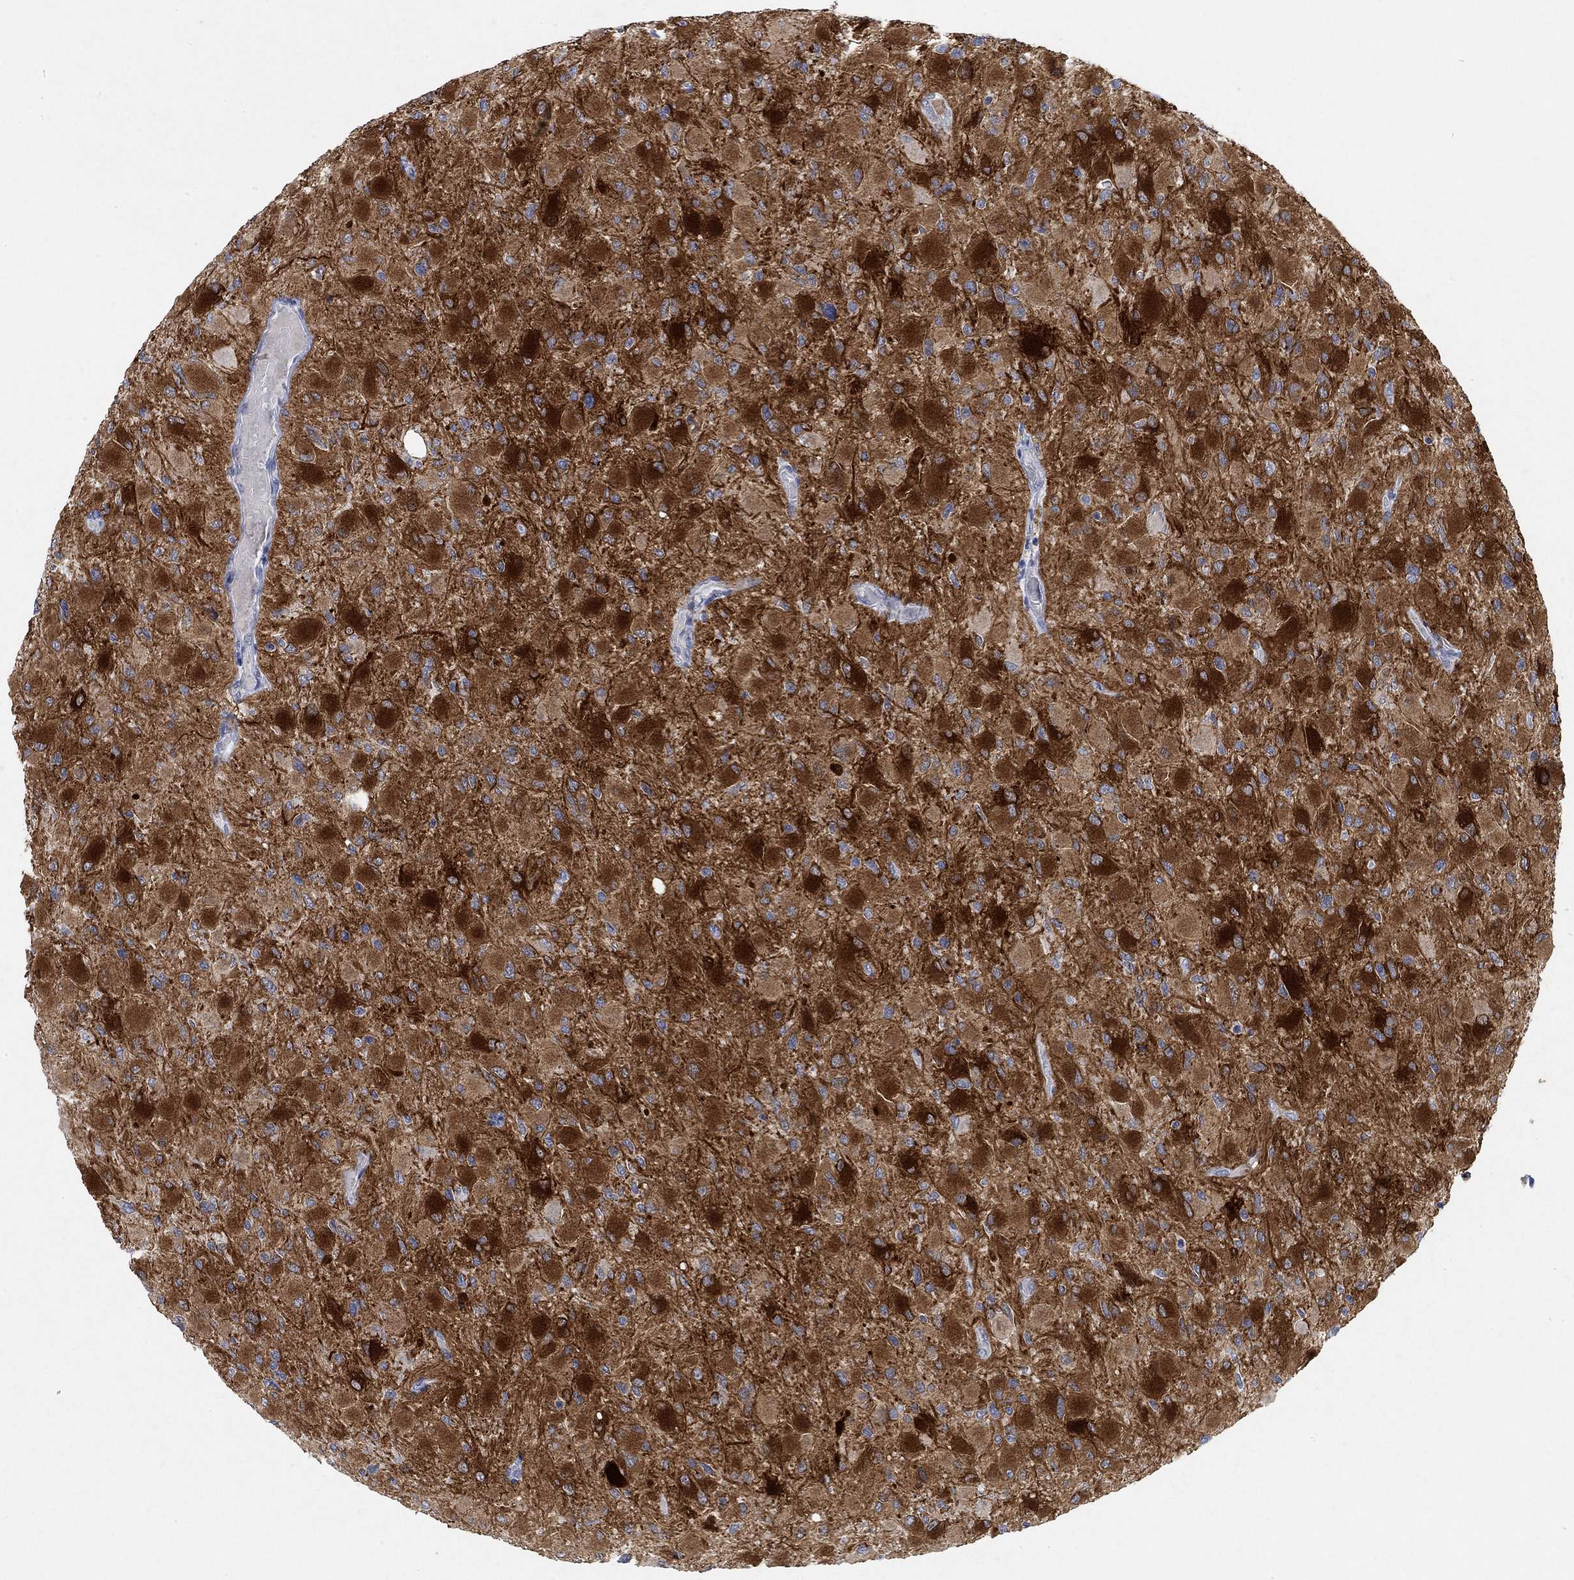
{"staining": {"intensity": "negative", "quantity": "none", "location": "none"}, "tissue": "glioma", "cell_type": "Tumor cells", "image_type": "cancer", "snomed": [{"axis": "morphology", "description": "Glioma, malignant, High grade"}, {"axis": "topography", "description": "Cerebral cortex"}], "caption": "Photomicrograph shows no significant protein expression in tumor cells of malignant glioma (high-grade).", "gene": "VAT1L", "patient": {"sex": "female", "age": 36}}